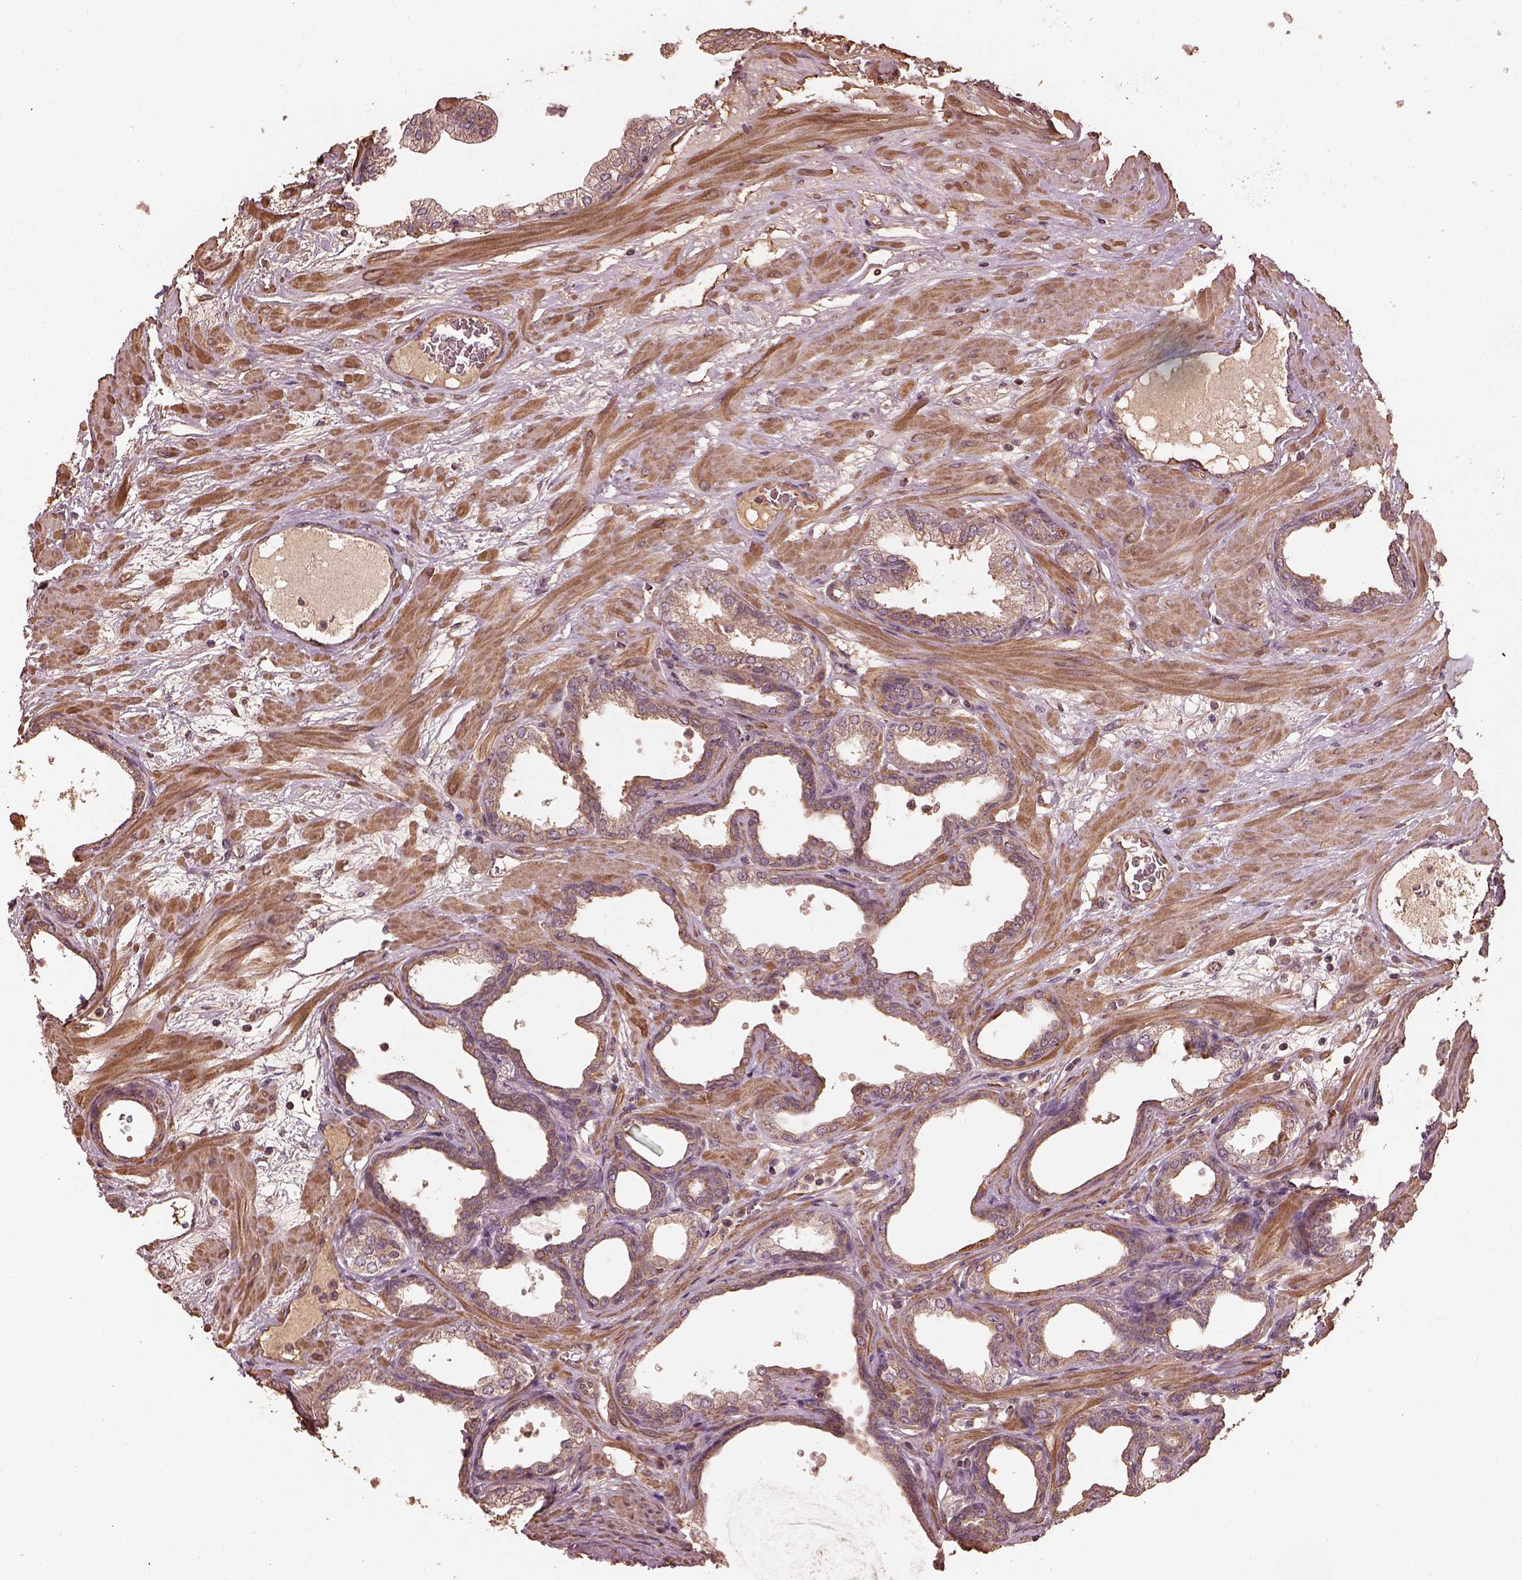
{"staining": {"intensity": "moderate", "quantity": "<25%", "location": "cytoplasmic/membranous"}, "tissue": "prostate", "cell_type": "Glandular cells", "image_type": "normal", "snomed": [{"axis": "morphology", "description": "Normal tissue, NOS"}, {"axis": "topography", "description": "Prostate"}], "caption": "An image of human prostate stained for a protein demonstrates moderate cytoplasmic/membranous brown staining in glandular cells. Immunohistochemistry (ihc) stains the protein of interest in brown and the nuclei are stained blue.", "gene": "METTL4", "patient": {"sex": "male", "age": 37}}